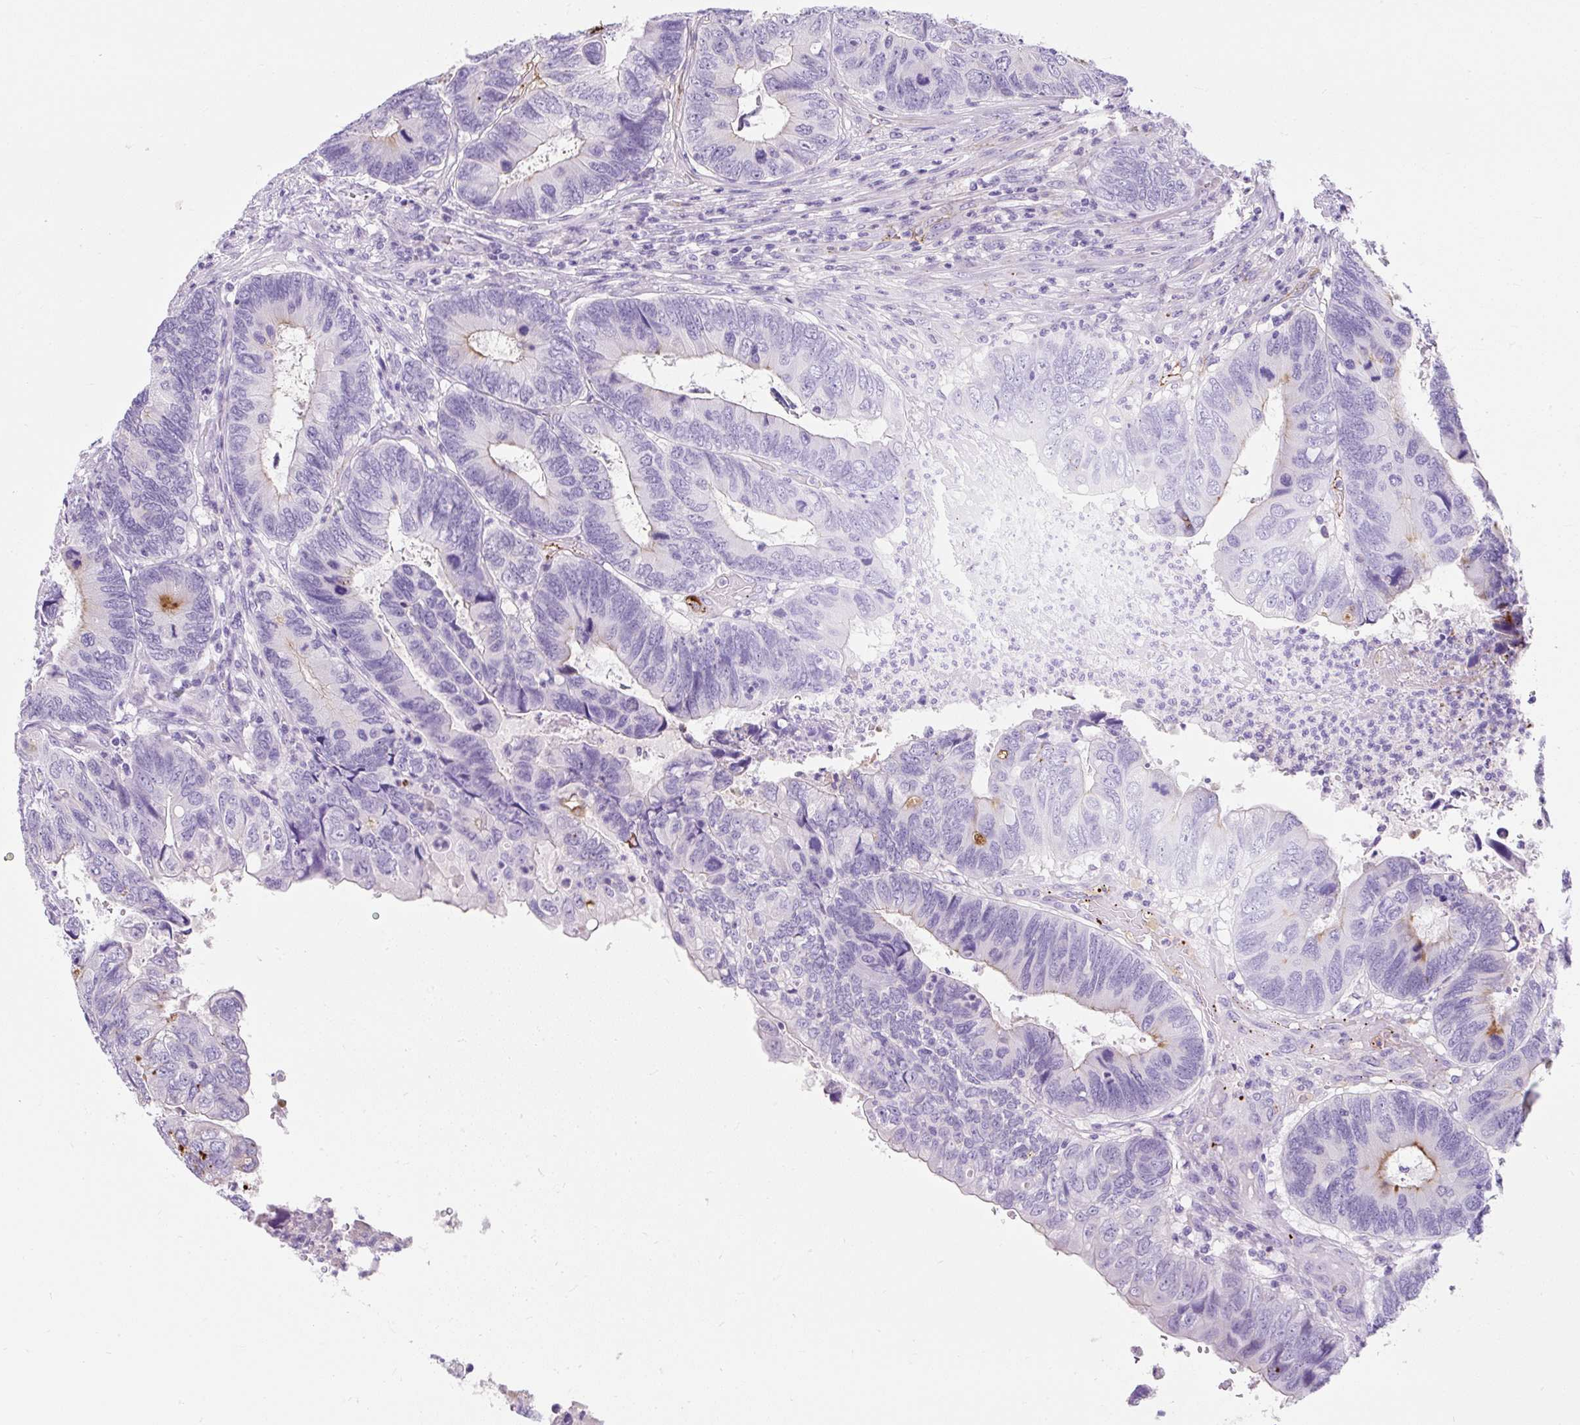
{"staining": {"intensity": "negative", "quantity": "none", "location": "none"}, "tissue": "colorectal cancer", "cell_type": "Tumor cells", "image_type": "cancer", "snomed": [{"axis": "morphology", "description": "Adenocarcinoma, NOS"}, {"axis": "topography", "description": "Colon"}], "caption": "High magnification brightfield microscopy of colorectal cancer (adenocarcinoma) stained with DAB (brown) and counterstained with hematoxylin (blue): tumor cells show no significant staining.", "gene": "APOC4-APOC2", "patient": {"sex": "female", "age": 67}}